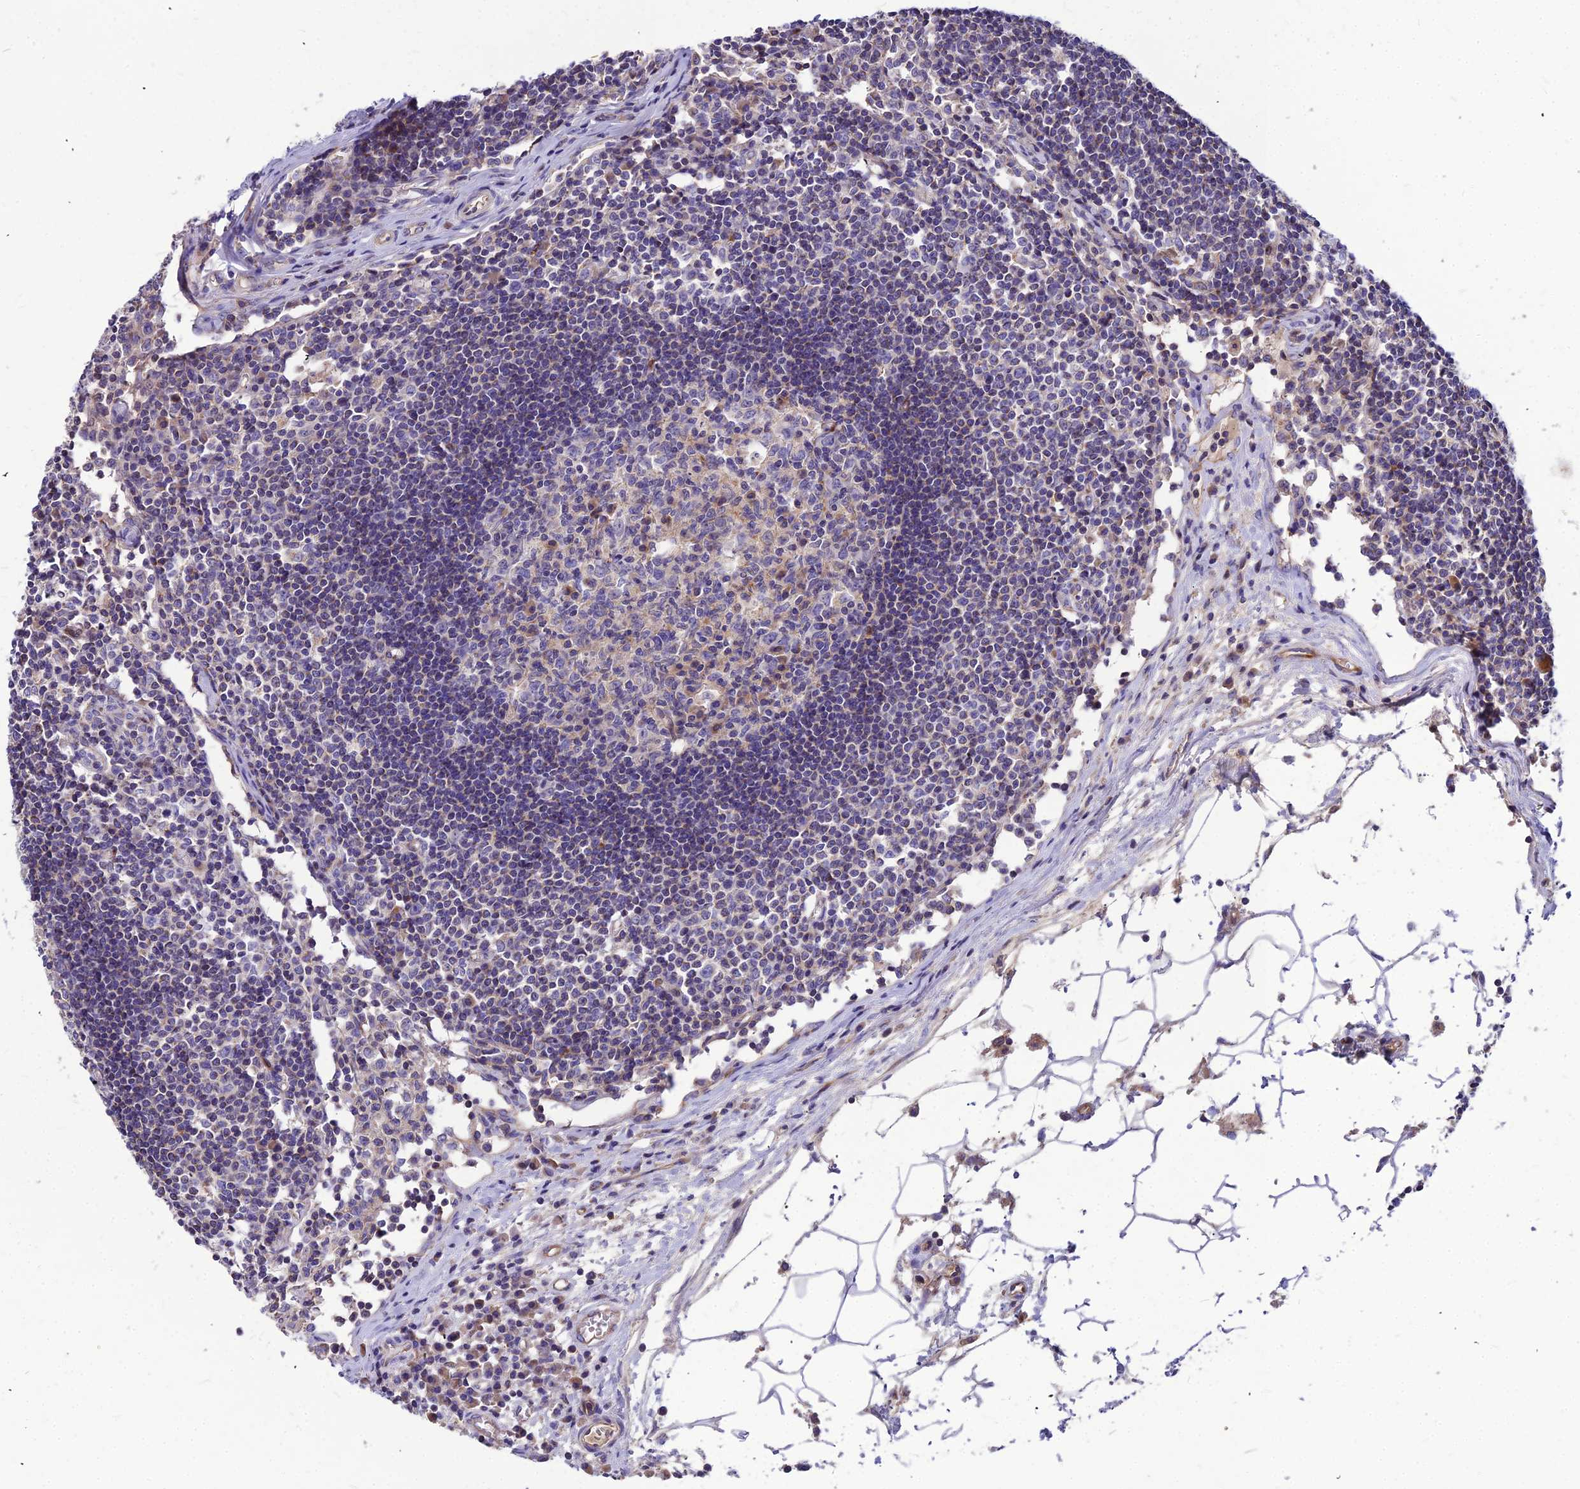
{"staining": {"intensity": "moderate", "quantity": "<25%", "location": "cytoplasmic/membranous"}, "tissue": "lymph node", "cell_type": "Germinal center cells", "image_type": "normal", "snomed": [{"axis": "morphology", "description": "Normal tissue, NOS"}, {"axis": "topography", "description": "Lymph node"}], "caption": "A histopathology image showing moderate cytoplasmic/membranous staining in approximately <25% of germinal center cells in benign lymph node, as visualized by brown immunohistochemical staining.", "gene": "ASPHD1", "patient": {"sex": "female", "age": 55}}